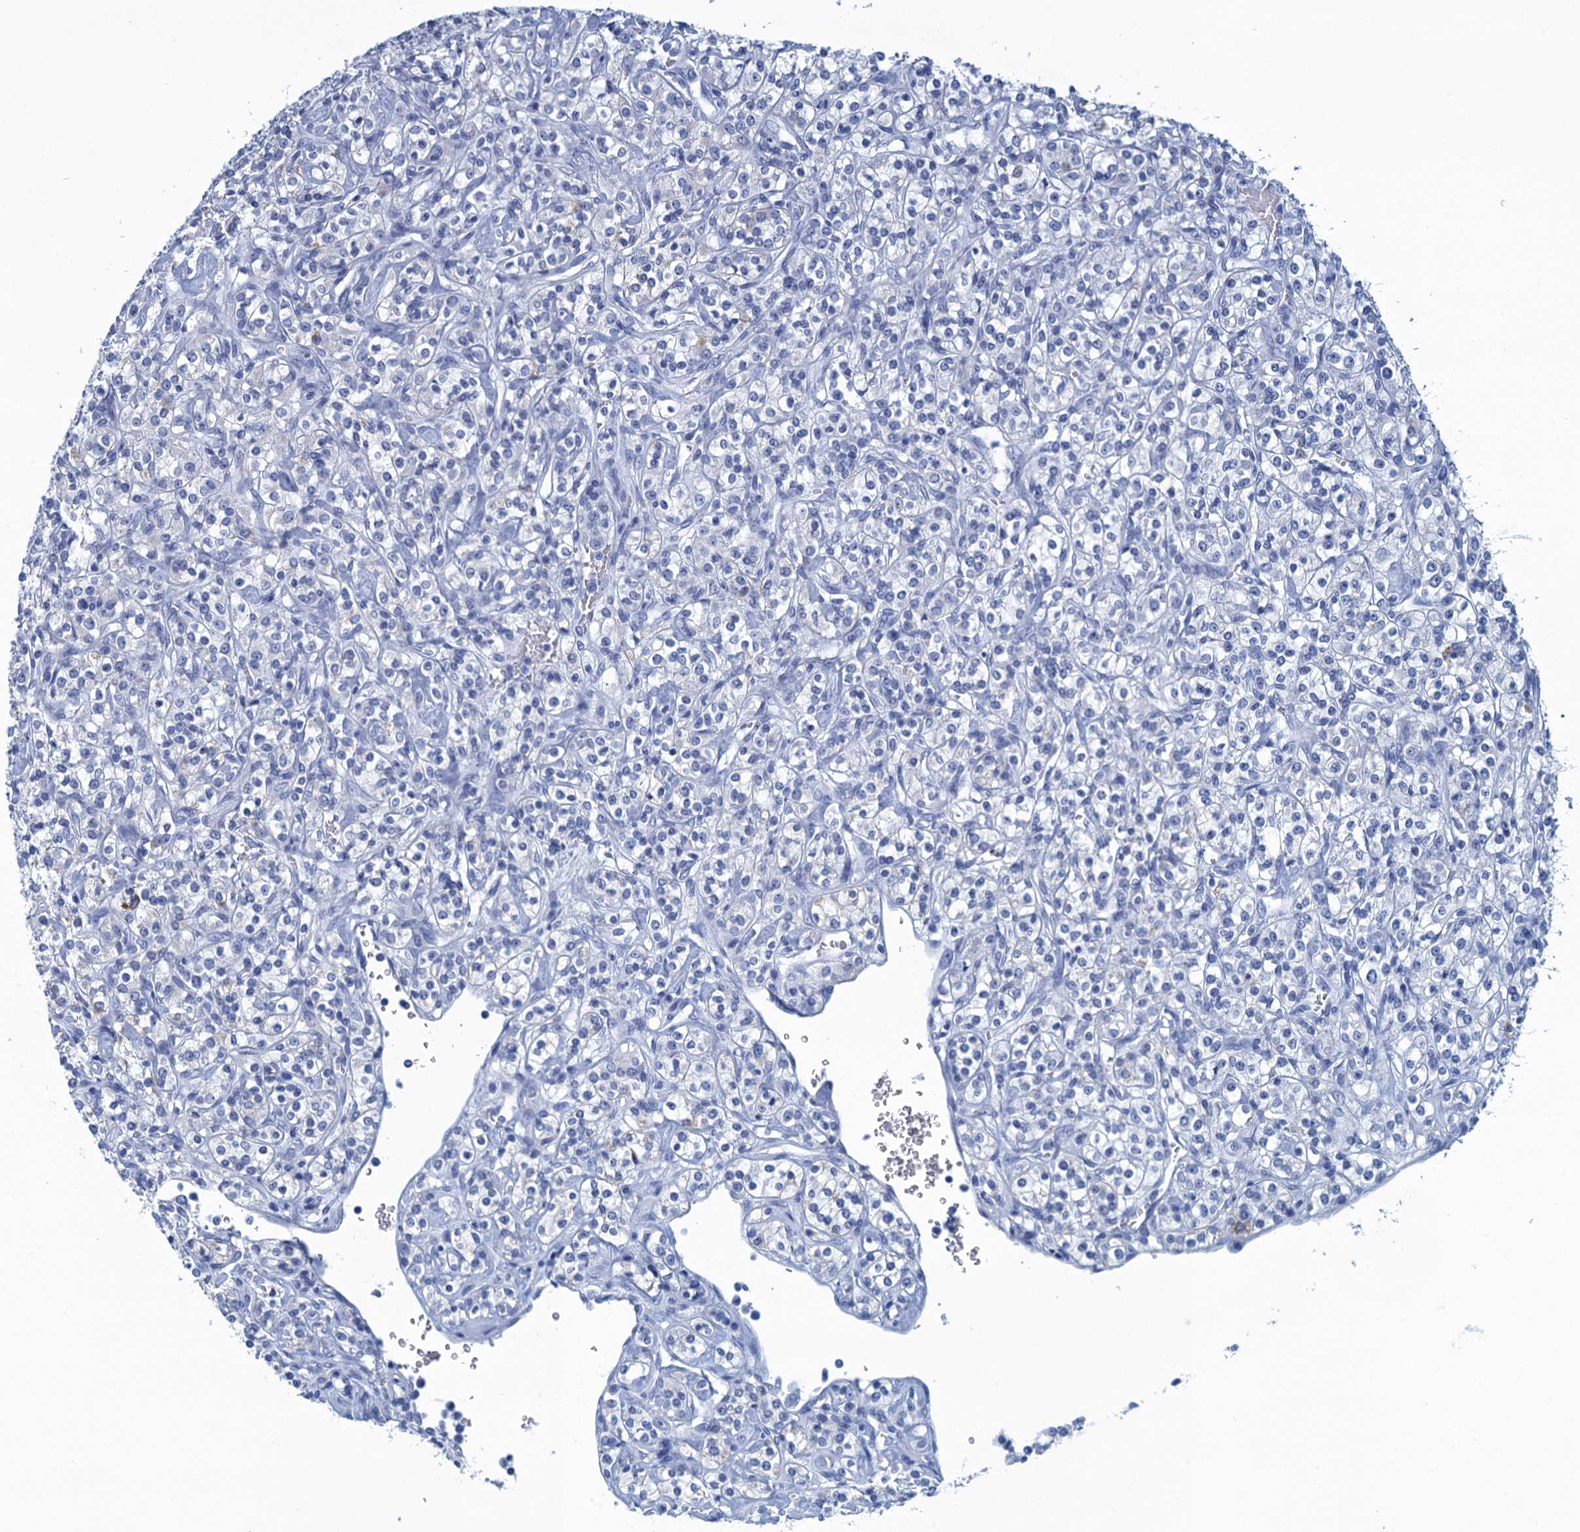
{"staining": {"intensity": "weak", "quantity": "<25%", "location": "cytoplasmic/membranous"}, "tissue": "renal cancer", "cell_type": "Tumor cells", "image_type": "cancer", "snomed": [{"axis": "morphology", "description": "Adenocarcinoma, NOS"}, {"axis": "topography", "description": "Kidney"}], "caption": "Protein analysis of renal cancer reveals no significant positivity in tumor cells.", "gene": "SCEL", "patient": {"sex": "male", "age": 77}}